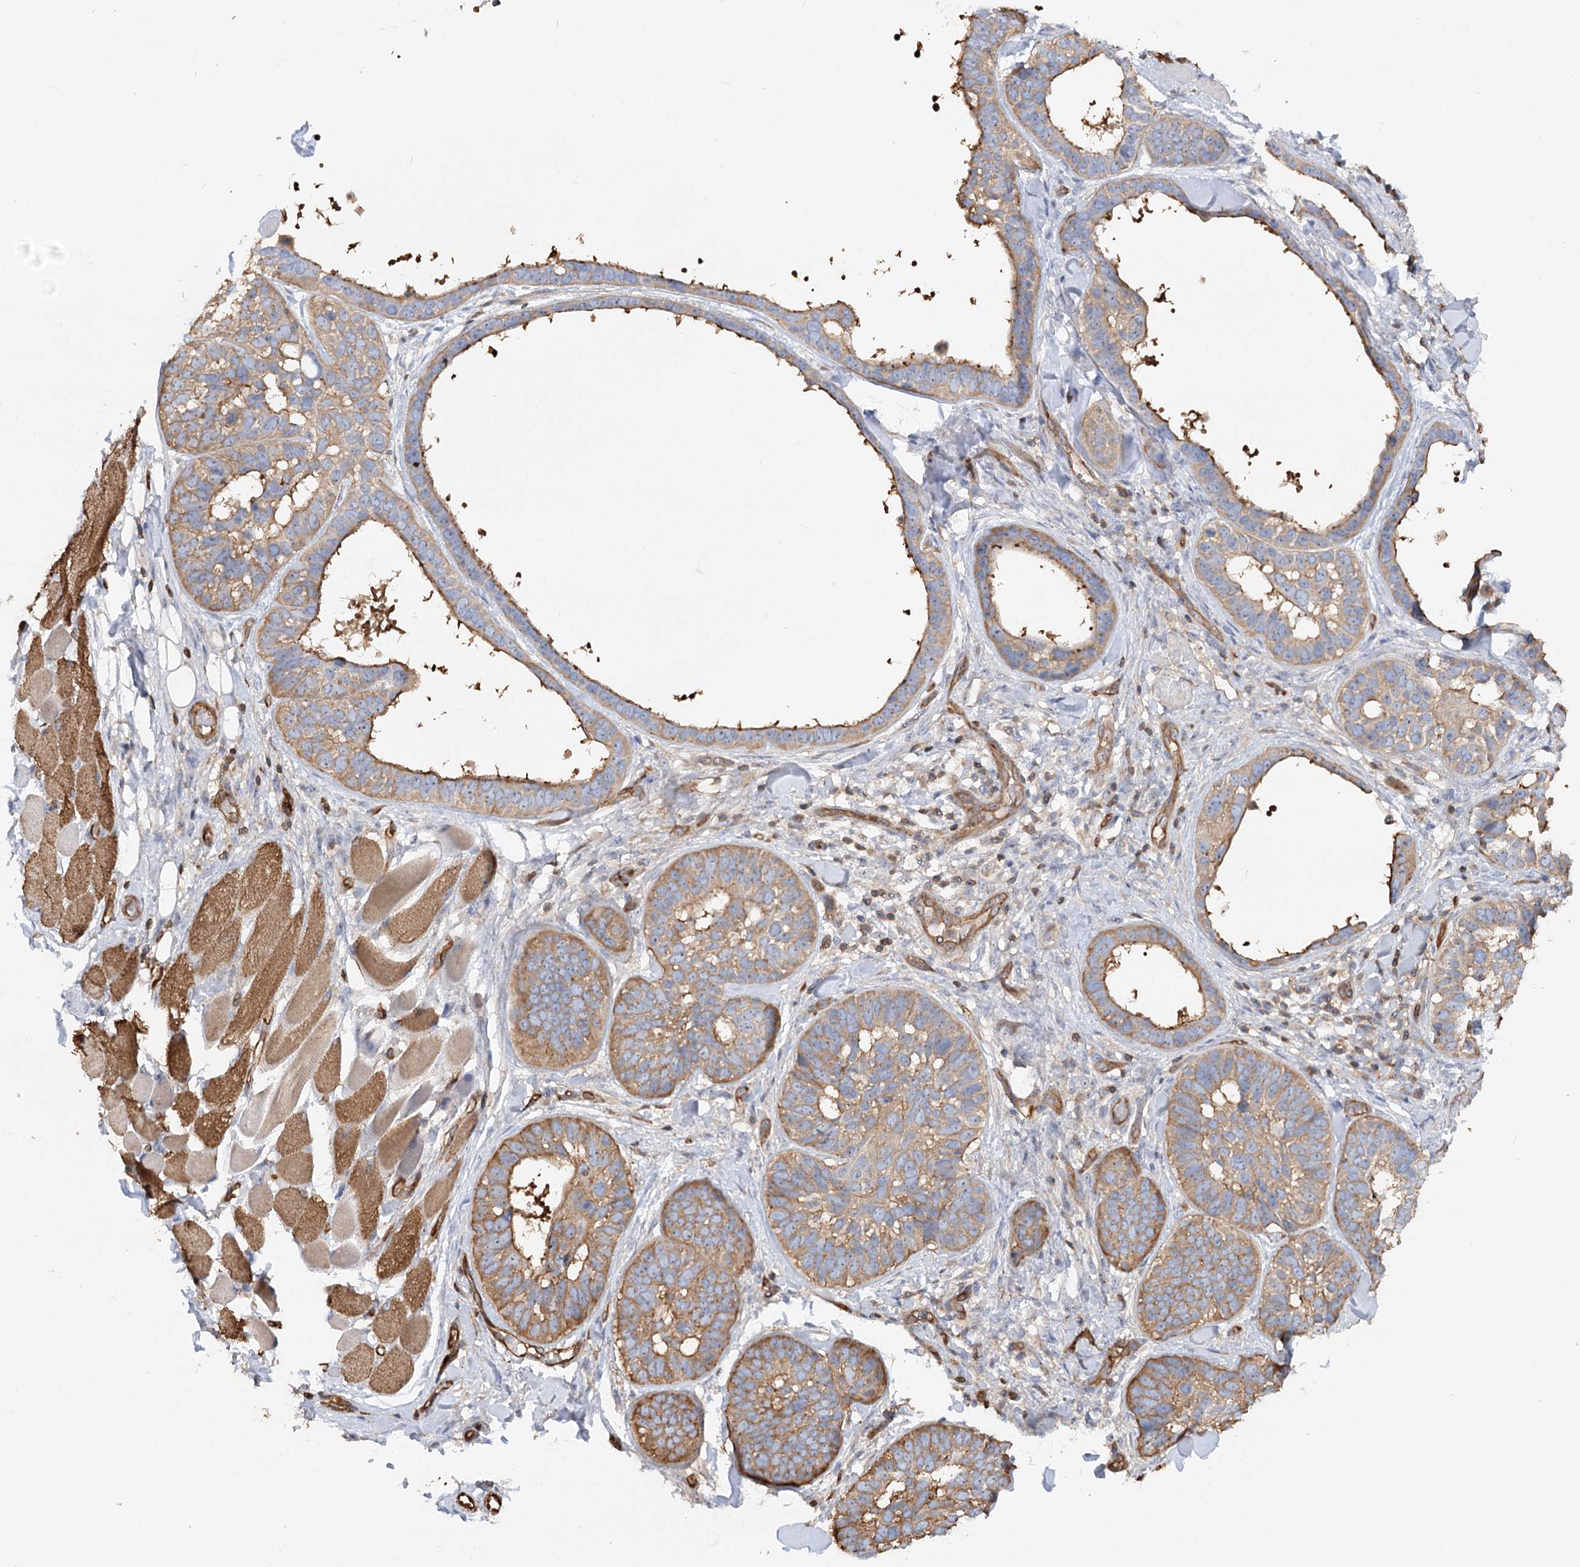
{"staining": {"intensity": "moderate", "quantity": ">75%", "location": "cytoplasmic/membranous"}, "tissue": "skin cancer", "cell_type": "Tumor cells", "image_type": "cancer", "snomed": [{"axis": "morphology", "description": "Basal cell carcinoma"}, {"axis": "topography", "description": "Skin"}], "caption": "Basal cell carcinoma (skin) stained for a protein demonstrates moderate cytoplasmic/membranous positivity in tumor cells.", "gene": "WDR36", "patient": {"sex": "male", "age": 62}}